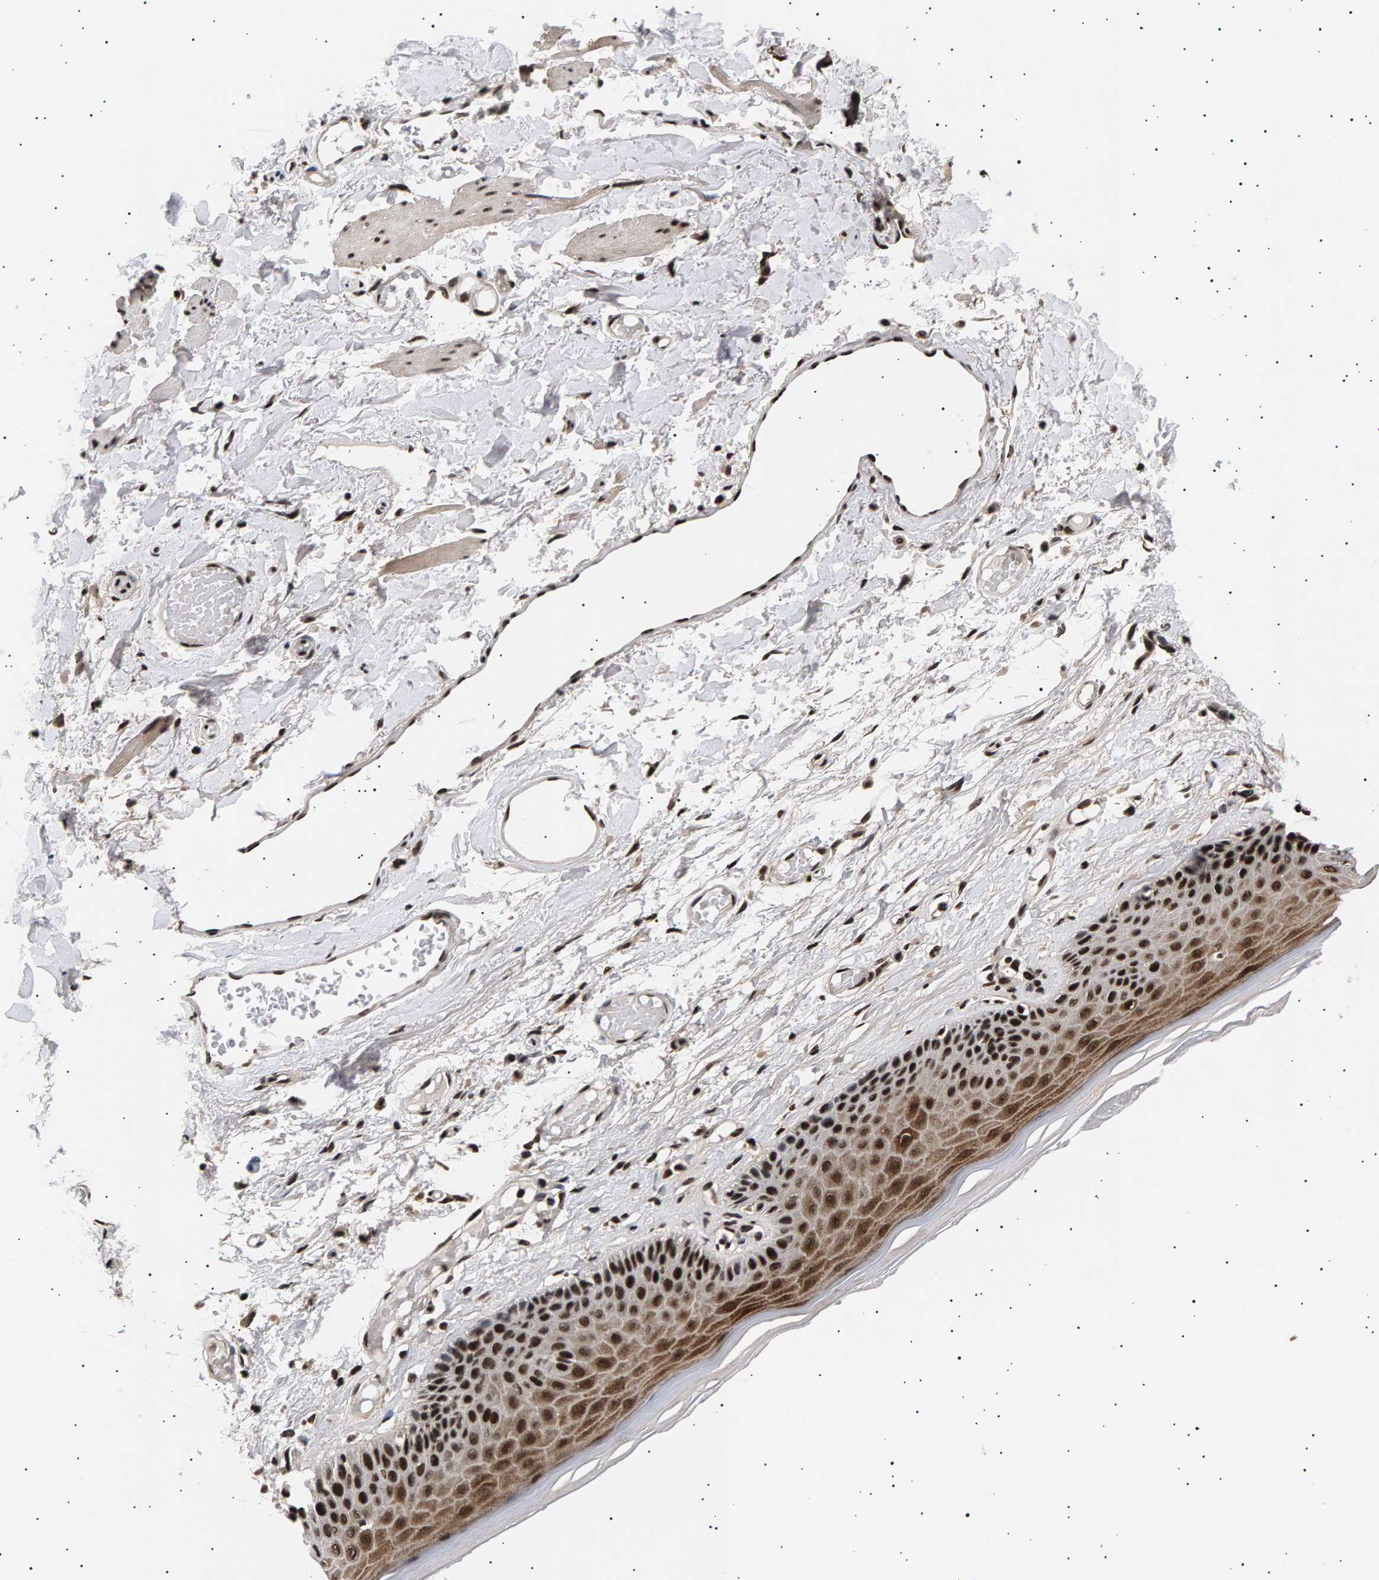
{"staining": {"intensity": "strong", "quantity": ">75%", "location": "nuclear"}, "tissue": "skin", "cell_type": "Epidermal cells", "image_type": "normal", "snomed": [{"axis": "morphology", "description": "Normal tissue, NOS"}, {"axis": "topography", "description": "Vulva"}], "caption": "Immunohistochemistry (DAB (3,3'-diaminobenzidine)) staining of benign skin exhibits strong nuclear protein staining in approximately >75% of epidermal cells.", "gene": "ANKRD40", "patient": {"sex": "female", "age": 73}}